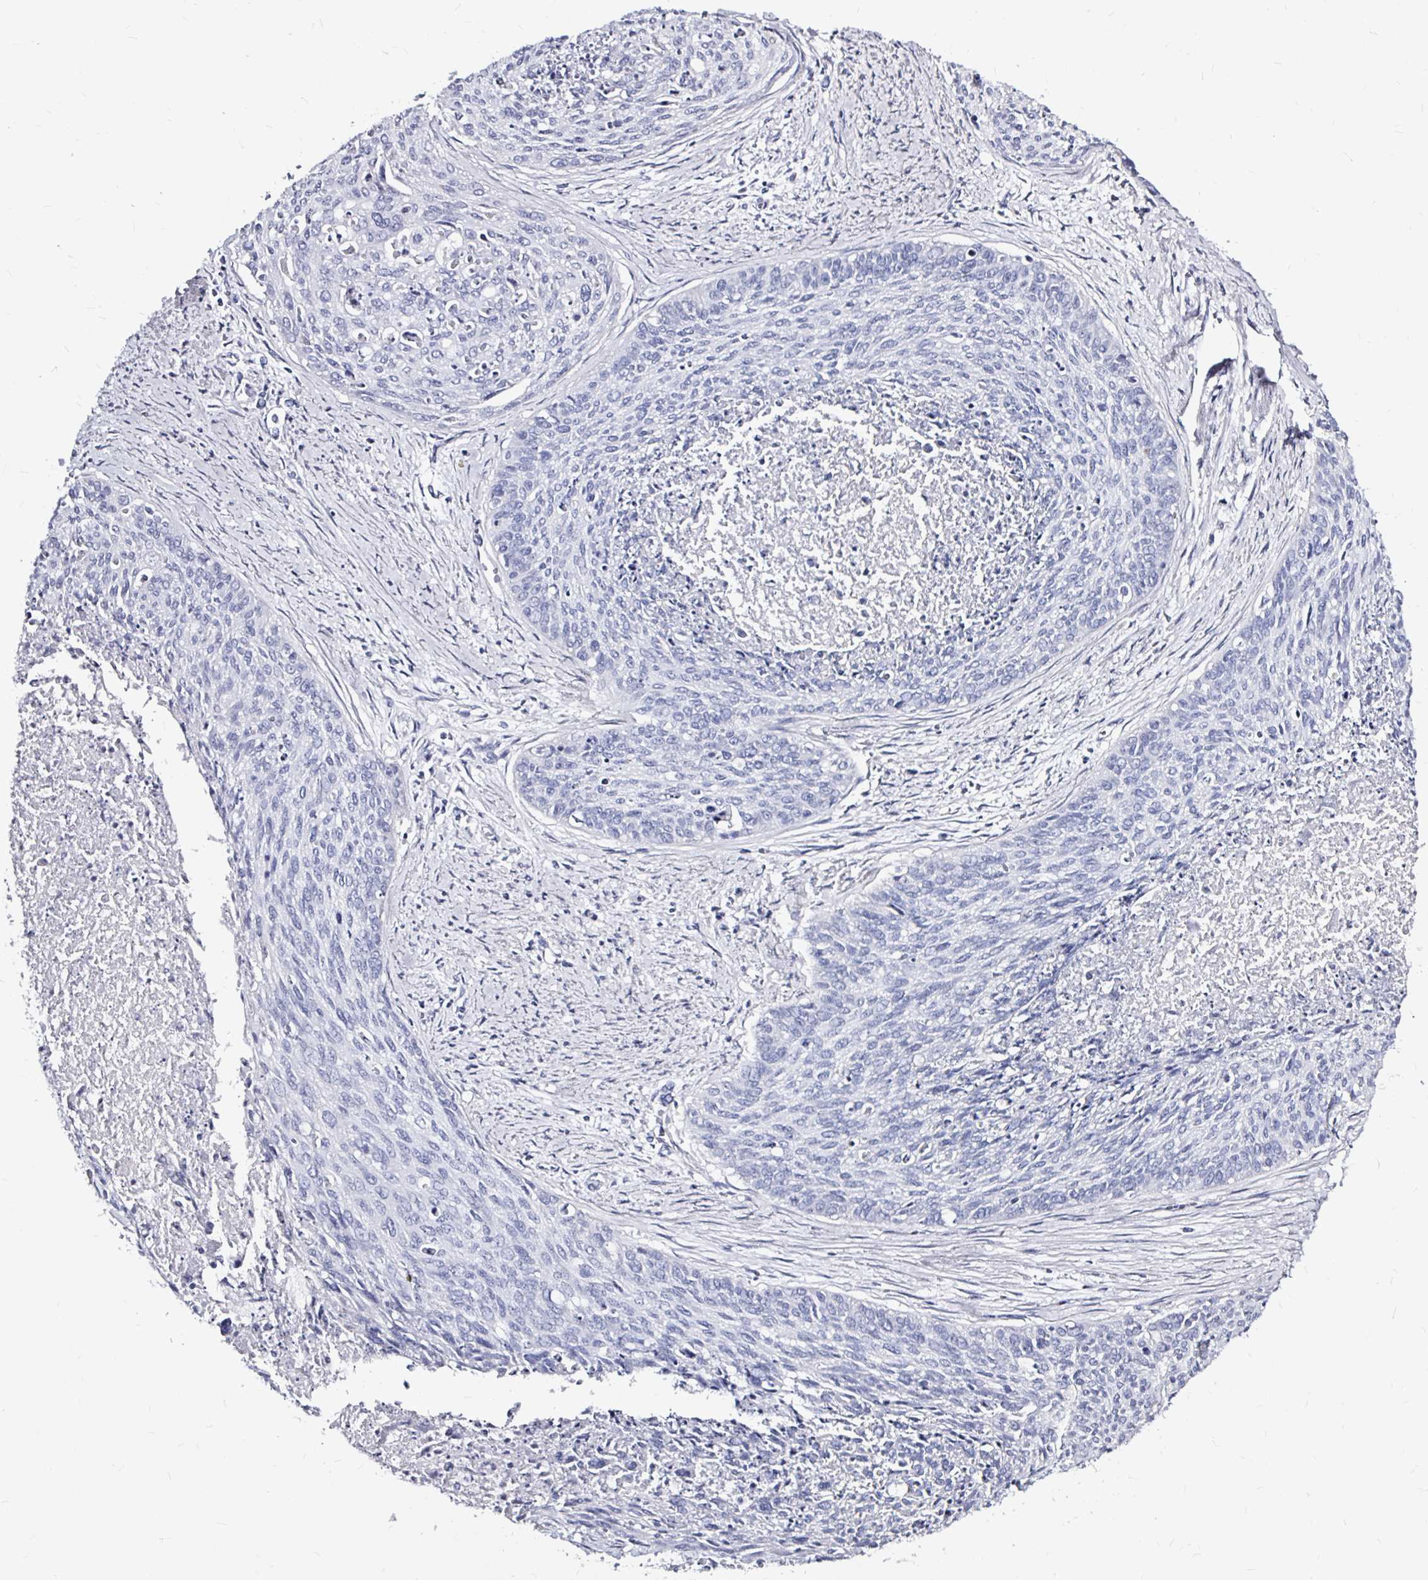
{"staining": {"intensity": "negative", "quantity": "none", "location": "none"}, "tissue": "cervical cancer", "cell_type": "Tumor cells", "image_type": "cancer", "snomed": [{"axis": "morphology", "description": "Squamous cell carcinoma, NOS"}, {"axis": "topography", "description": "Cervix"}], "caption": "There is no significant positivity in tumor cells of cervical squamous cell carcinoma.", "gene": "LUZP4", "patient": {"sex": "female", "age": 55}}